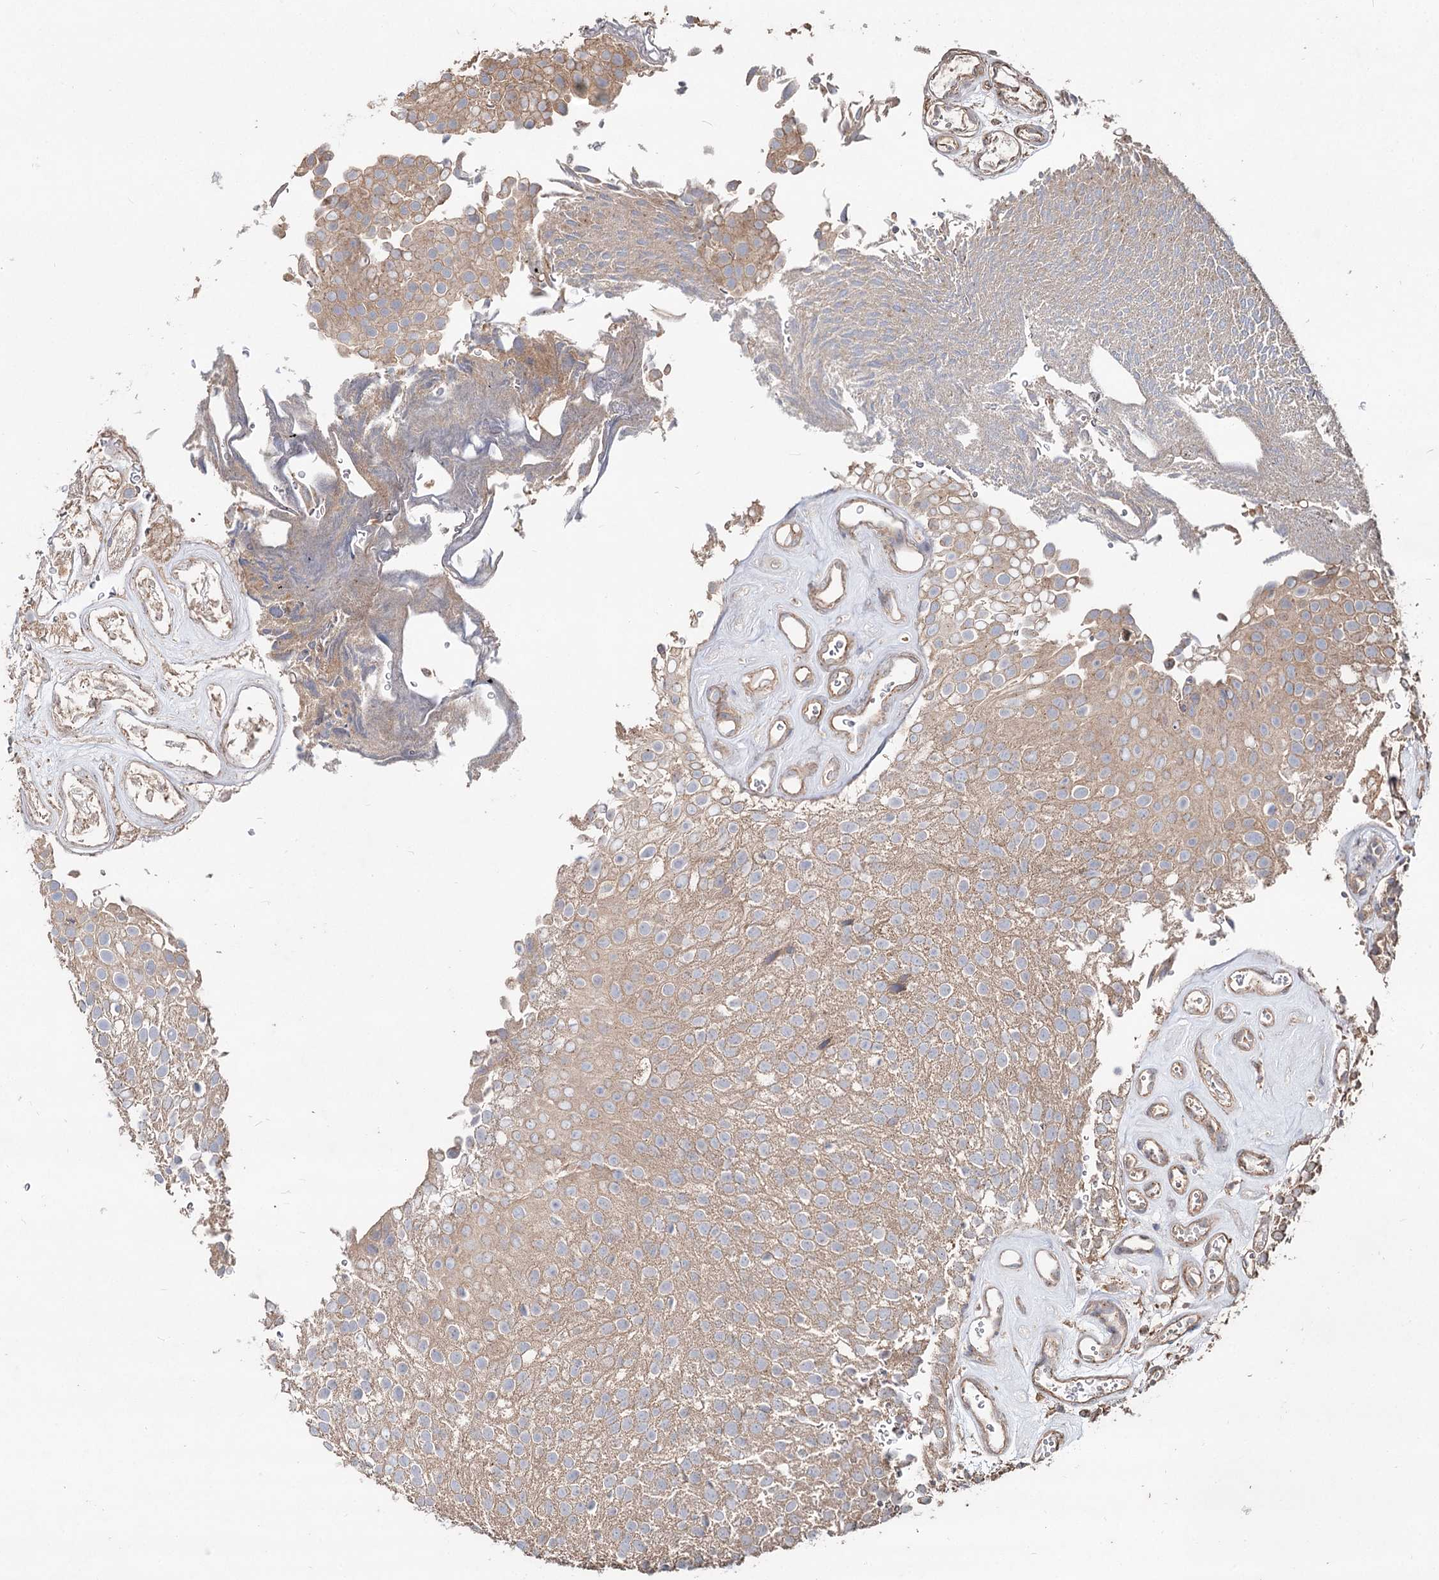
{"staining": {"intensity": "weak", "quantity": "25%-75%", "location": "cytoplasmic/membranous"}, "tissue": "urothelial cancer", "cell_type": "Tumor cells", "image_type": "cancer", "snomed": [{"axis": "morphology", "description": "Urothelial carcinoma, Low grade"}, {"axis": "topography", "description": "Urinary bladder"}], "caption": "Urothelial cancer stained with DAB (3,3'-diaminobenzidine) IHC displays low levels of weak cytoplasmic/membranous staining in approximately 25%-75% of tumor cells. (DAB = brown stain, brightfield microscopy at high magnification).", "gene": "SPART", "patient": {"sex": "male", "age": 78}}